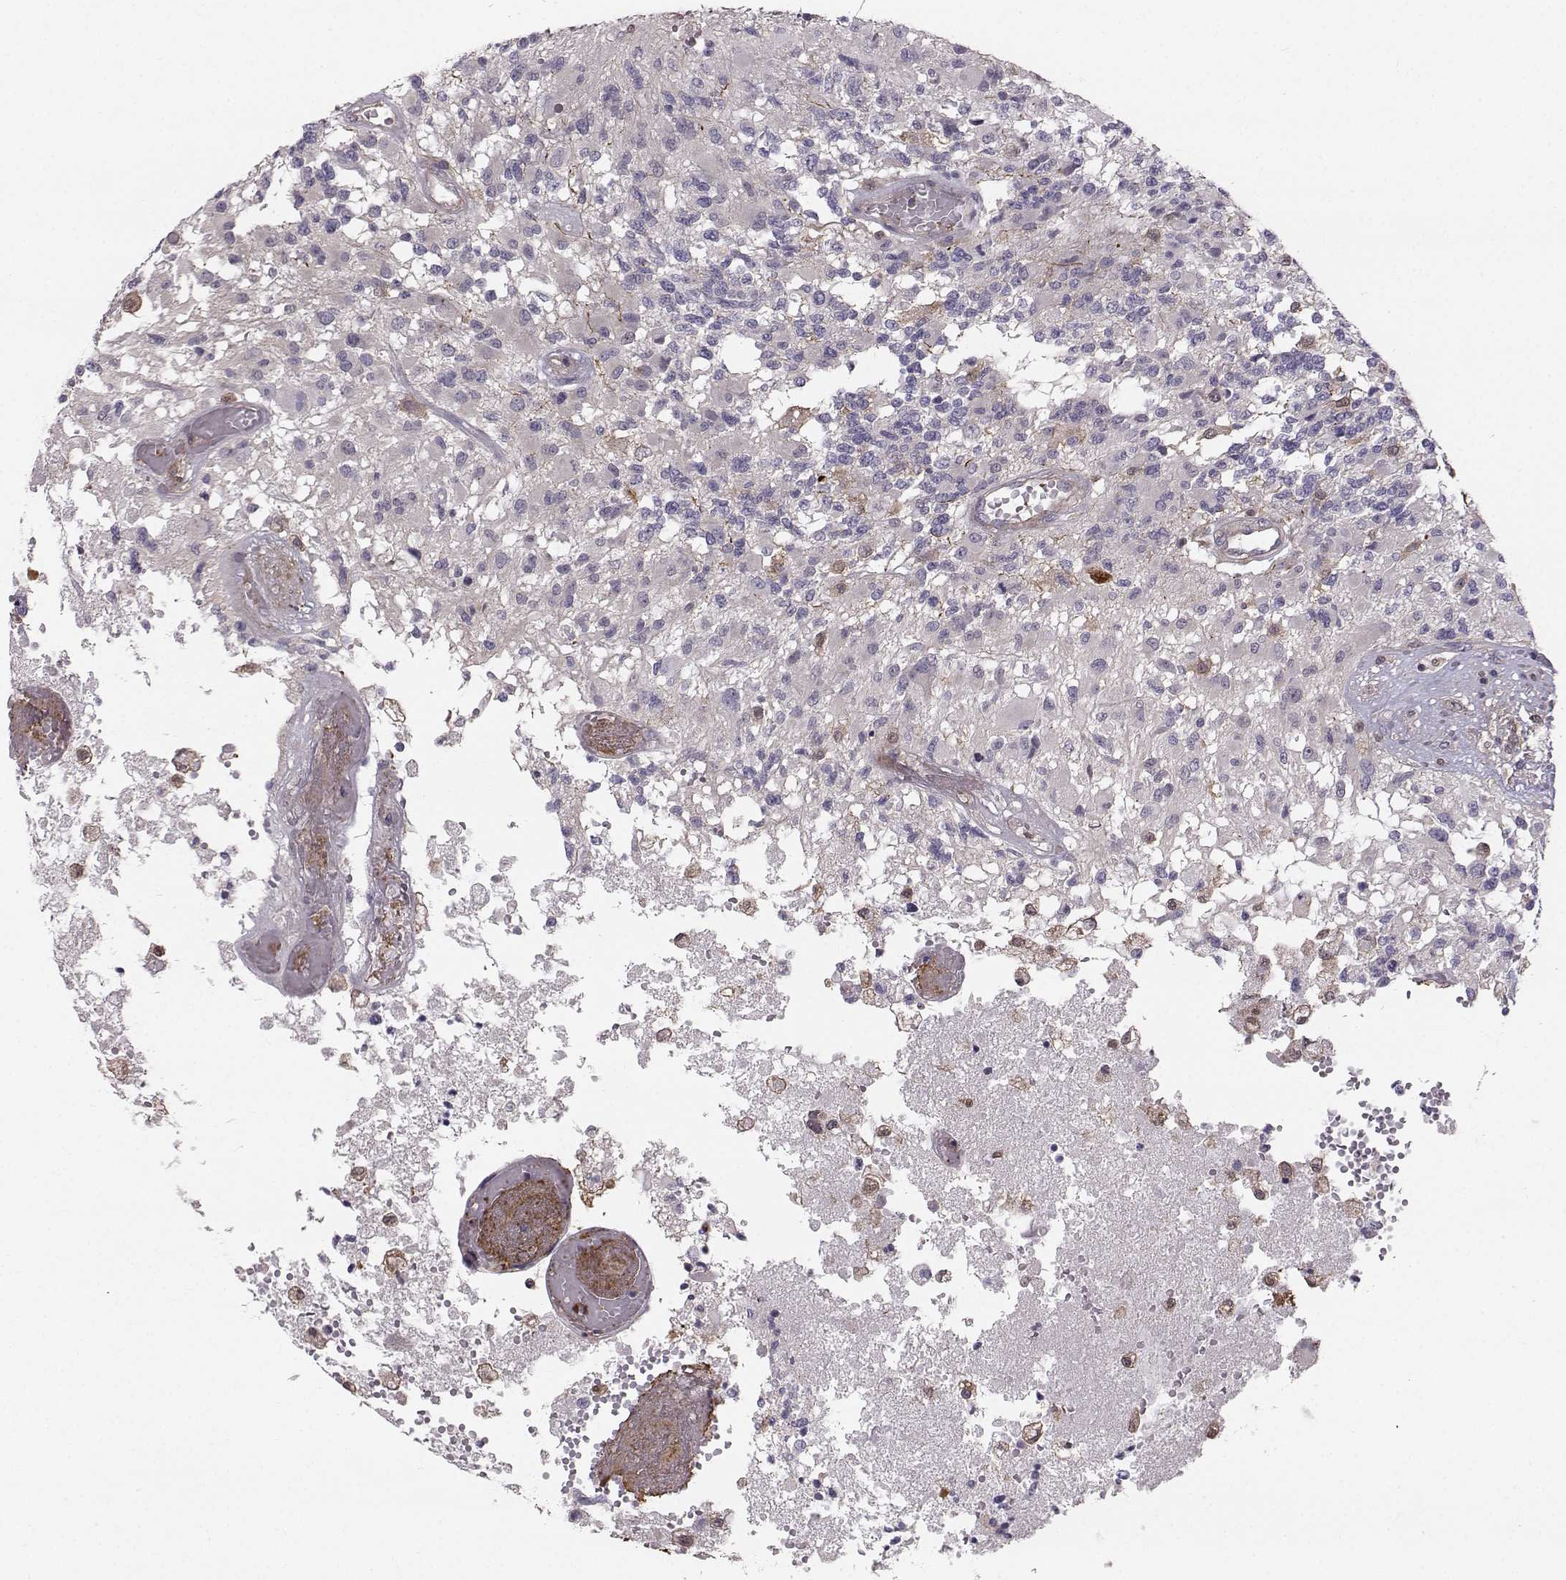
{"staining": {"intensity": "negative", "quantity": "none", "location": "none"}, "tissue": "glioma", "cell_type": "Tumor cells", "image_type": "cancer", "snomed": [{"axis": "morphology", "description": "Glioma, malignant, High grade"}, {"axis": "topography", "description": "Brain"}], "caption": "Tumor cells are negative for brown protein staining in malignant glioma (high-grade).", "gene": "ASB16", "patient": {"sex": "female", "age": 63}}